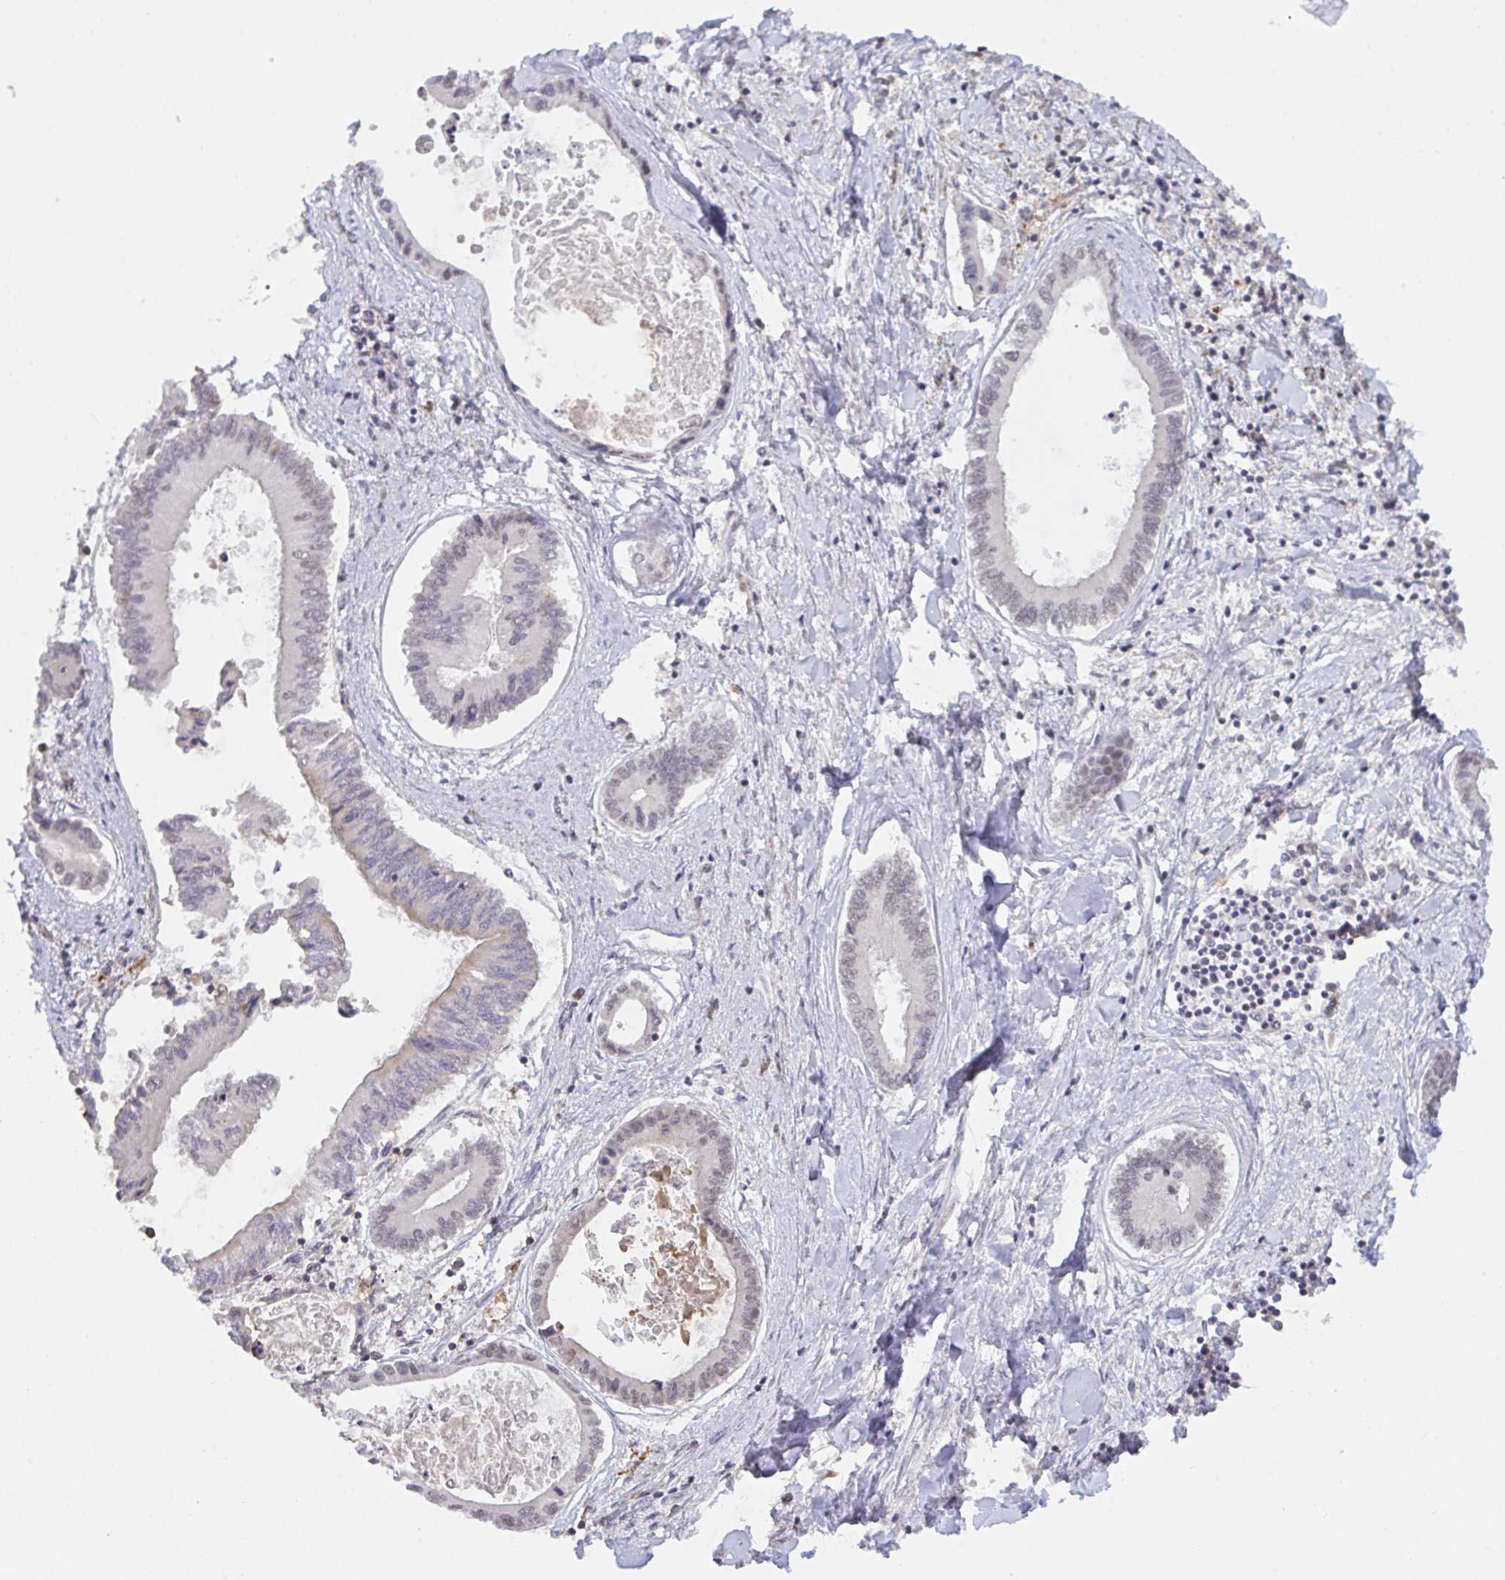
{"staining": {"intensity": "negative", "quantity": "none", "location": "none"}, "tissue": "liver cancer", "cell_type": "Tumor cells", "image_type": "cancer", "snomed": [{"axis": "morphology", "description": "Cholangiocarcinoma"}, {"axis": "topography", "description": "Liver"}], "caption": "This histopathology image is of liver cholangiocarcinoma stained with immunohistochemistry to label a protein in brown with the nuclei are counter-stained blue. There is no staining in tumor cells. (Immunohistochemistry (ihc), brightfield microscopy, high magnification).", "gene": "SAP30", "patient": {"sex": "male", "age": 66}}